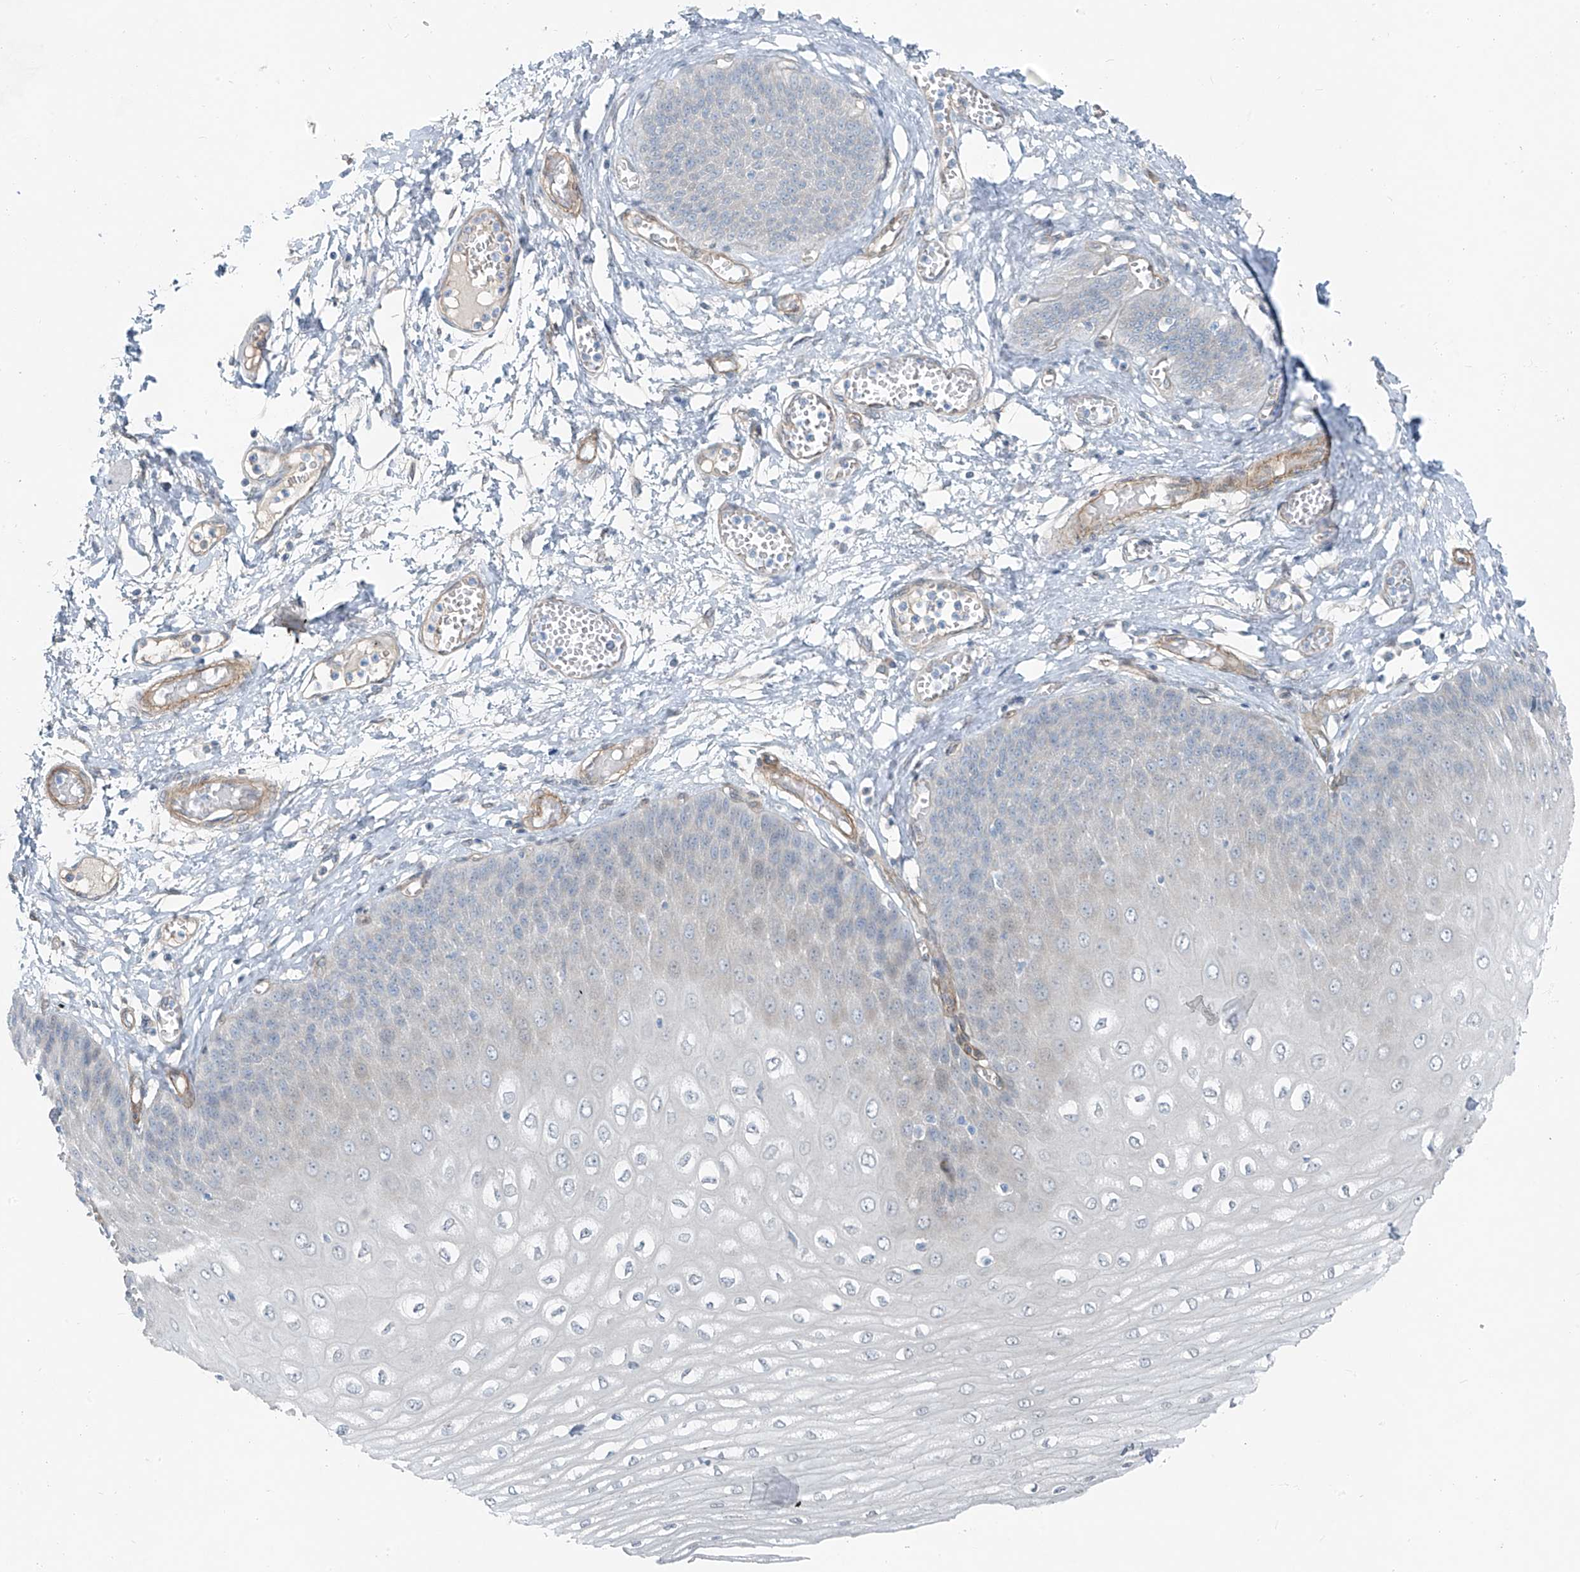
{"staining": {"intensity": "negative", "quantity": "none", "location": "none"}, "tissue": "esophagus", "cell_type": "Squamous epithelial cells", "image_type": "normal", "snomed": [{"axis": "morphology", "description": "Normal tissue, NOS"}, {"axis": "topography", "description": "Esophagus"}], "caption": "Unremarkable esophagus was stained to show a protein in brown. There is no significant staining in squamous epithelial cells. The staining was performed using DAB to visualize the protein expression in brown, while the nuclei were stained in blue with hematoxylin (Magnification: 20x).", "gene": "TNS2", "patient": {"sex": "male", "age": 60}}